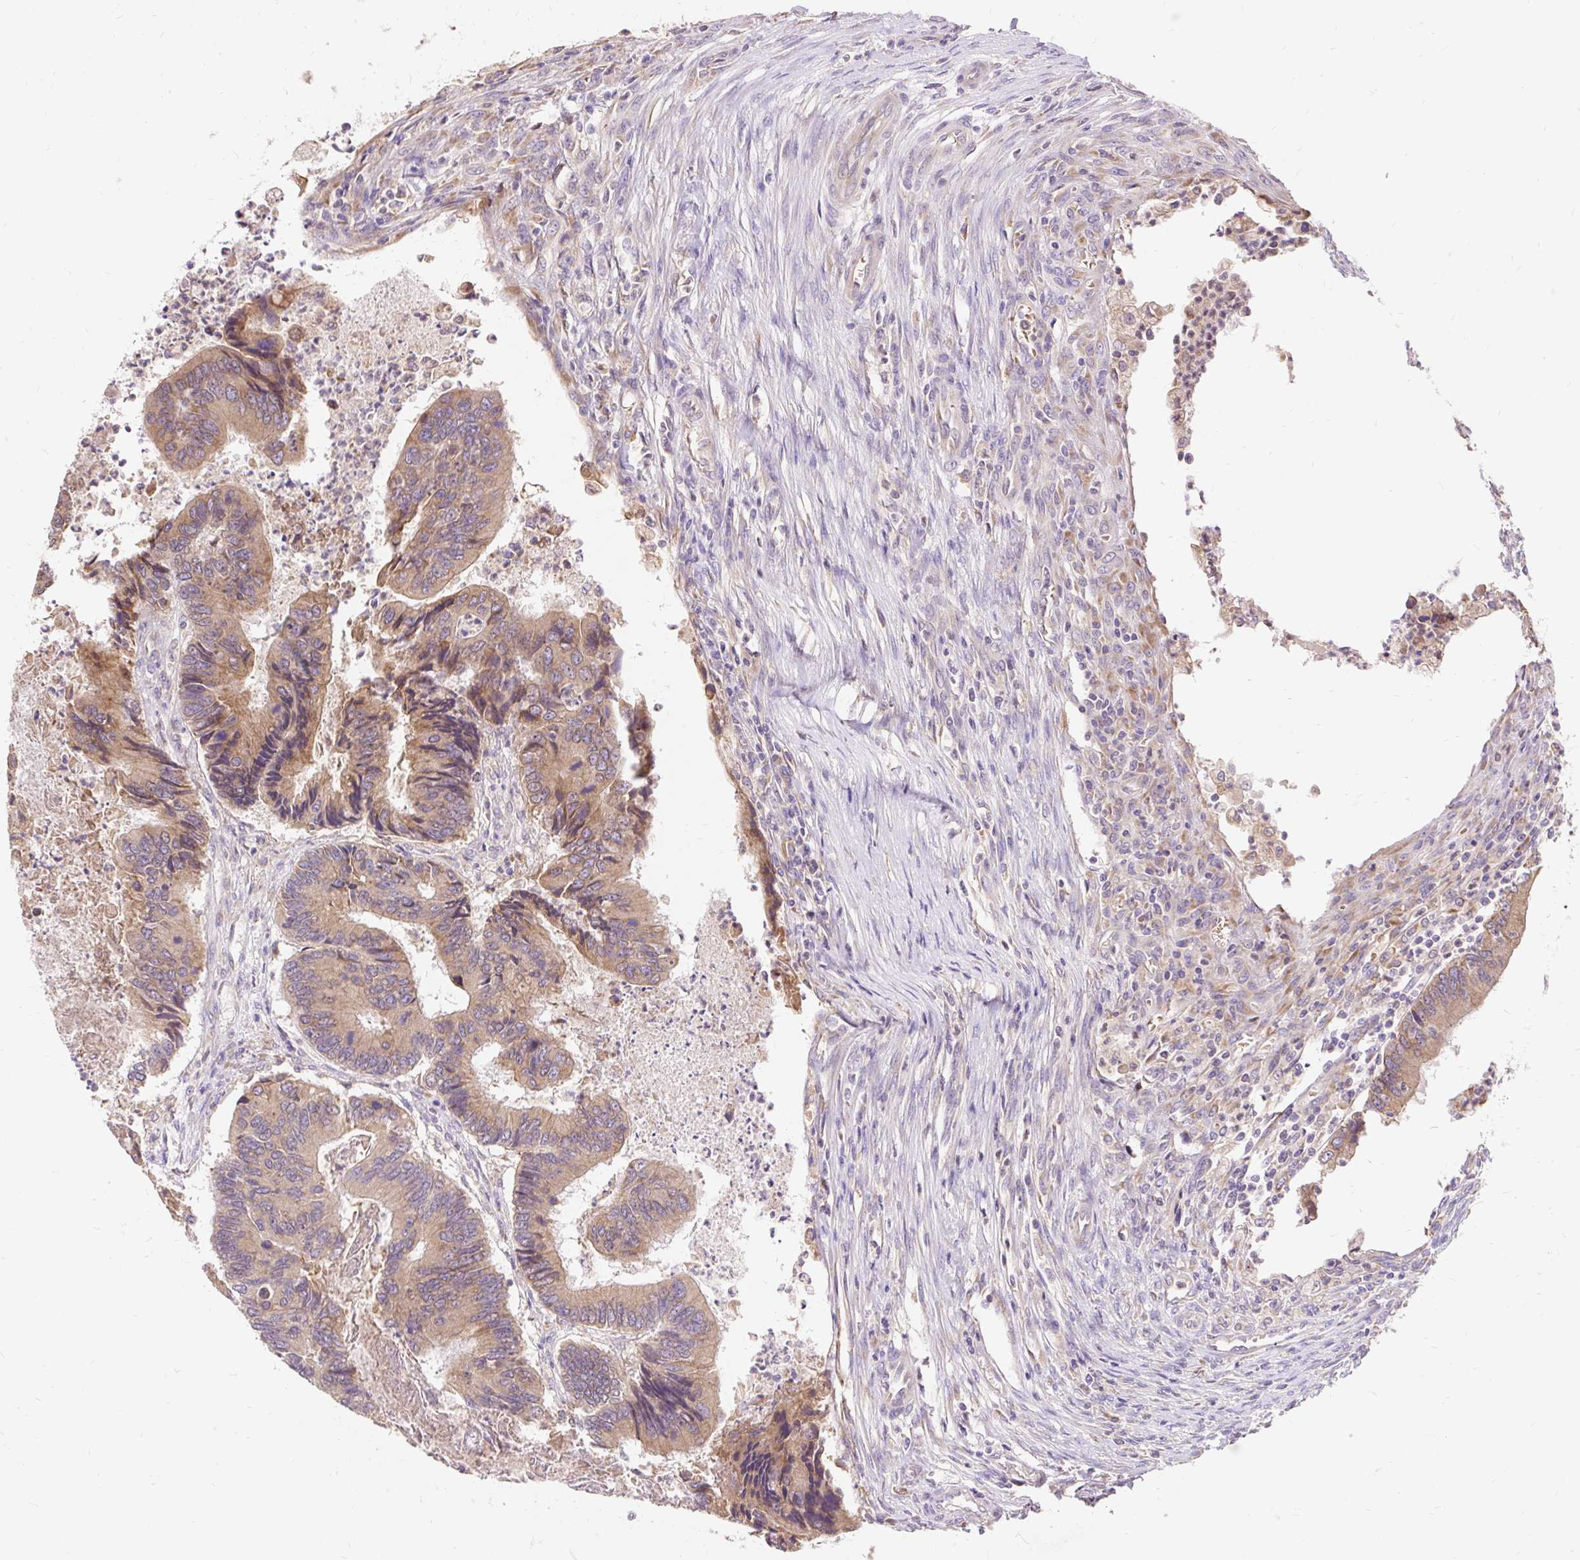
{"staining": {"intensity": "weak", "quantity": ">75%", "location": "cytoplasmic/membranous"}, "tissue": "colorectal cancer", "cell_type": "Tumor cells", "image_type": "cancer", "snomed": [{"axis": "morphology", "description": "Adenocarcinoma, NOS"}, {"axis": "topography", "description": "Colon"}], "caption": "Protein expression analysis of adenocarcinoma (colorectal) shows weak cytoplasmic/membranous staining in about >75% of tumor cells. The staining is performed using DAB (3,3'-diaminobenzidine) brown chromogen to label protein expression. The nuclei are counter-stained blue using hematoxylin.", "gene": "SEC63", "patient": {"sex": "female", "age": 67}}